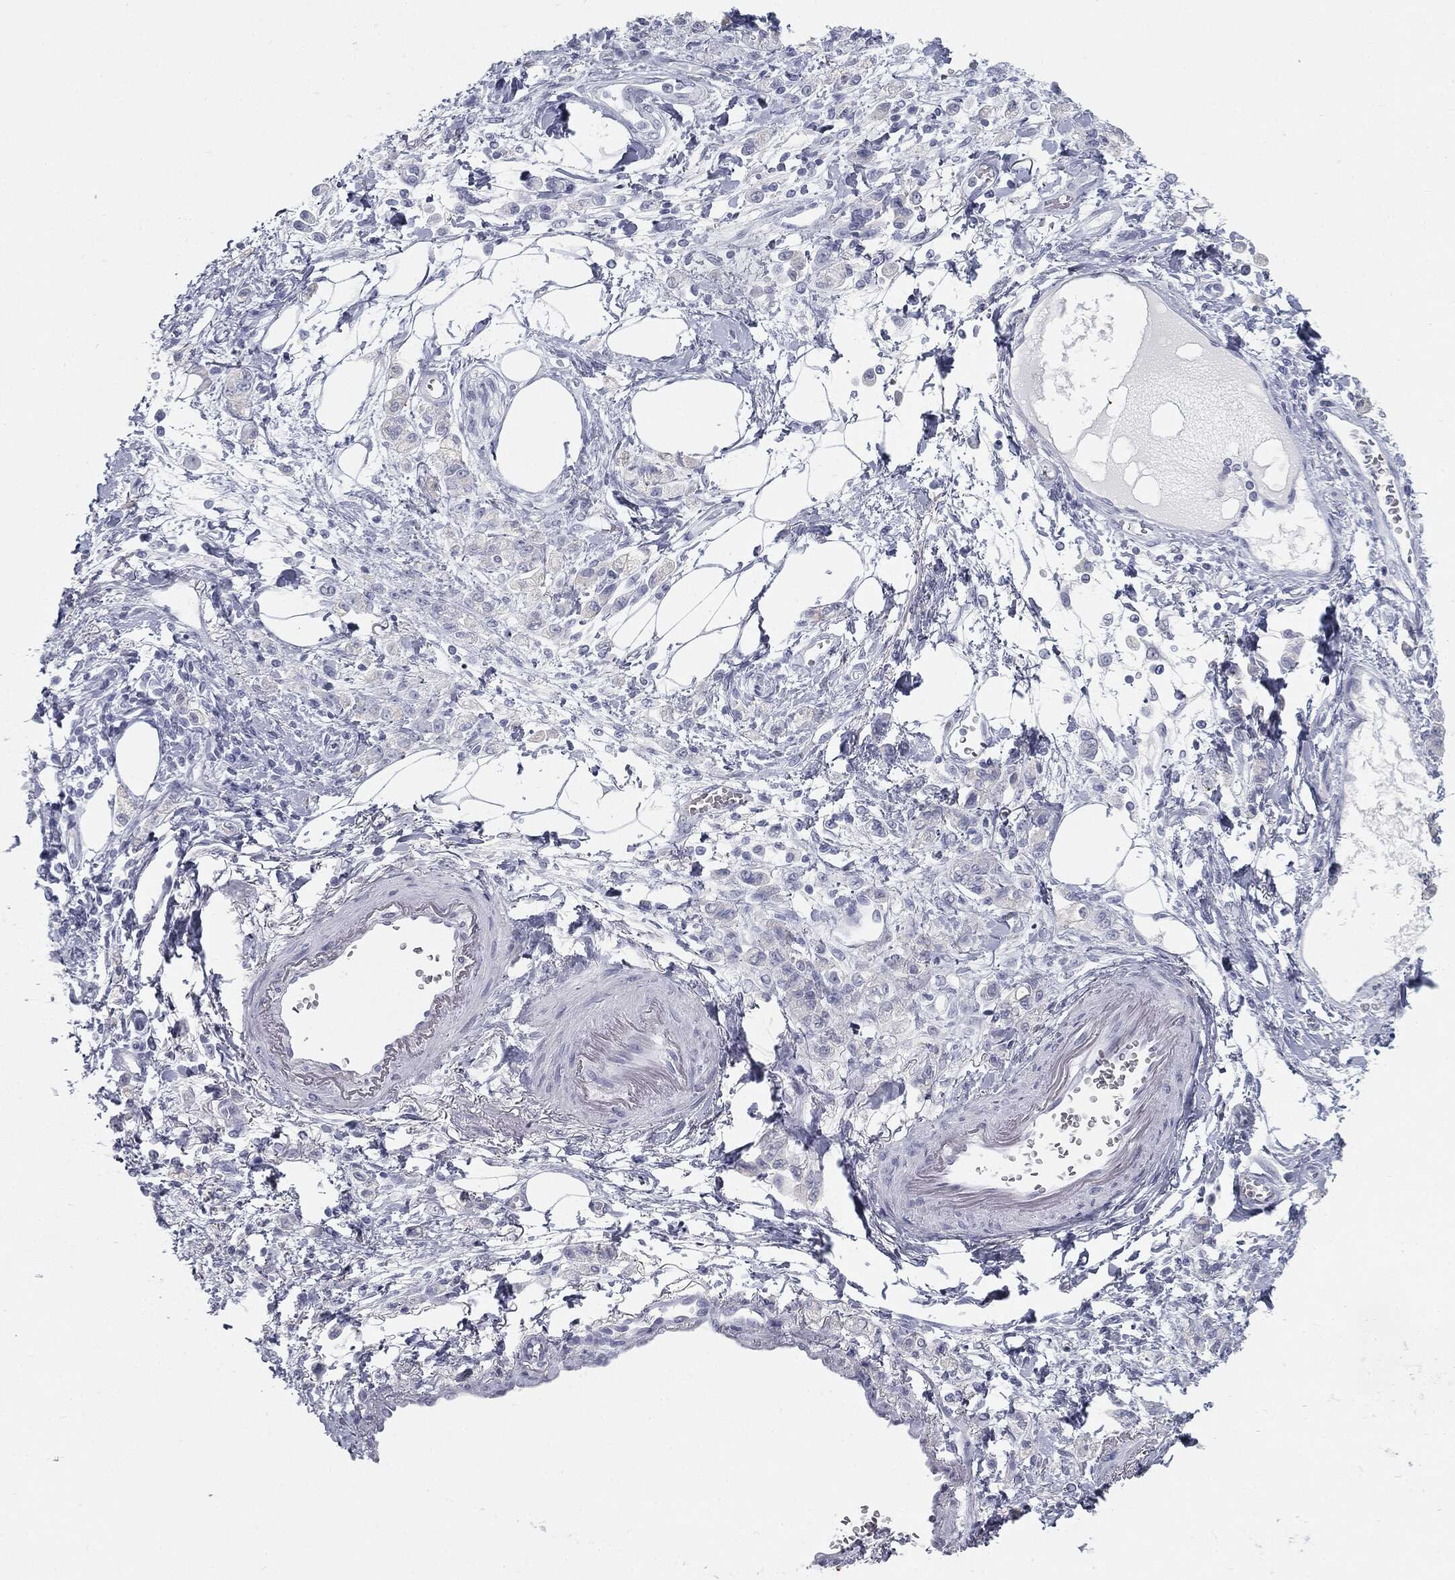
{"staining": {"intensity": "negative", "quantity": "none", "location": "none"}, "tissue": "stomach cancer", "cell_type": "Tumor cells", "image_type": "cancer", "snomed": [{"axis": "morphology", "description": "Adenocarcinoma, NOS"}, {"axis": "topography", "description": "Stomach"}], "caption": "This is a photomicrograph of immunohistochemistry staining of adenocarcinoma (stomach), which shows no expression in tumor cells. Brightfield microscopy of immunohistochemistry (IHC) stained with DAB (3,3'-diaminobenzidine) (brown) and hematoxylin (blue), captured at high magnification.", "gene": "TPO", "patient": {"sex": "male", "age": 77}}